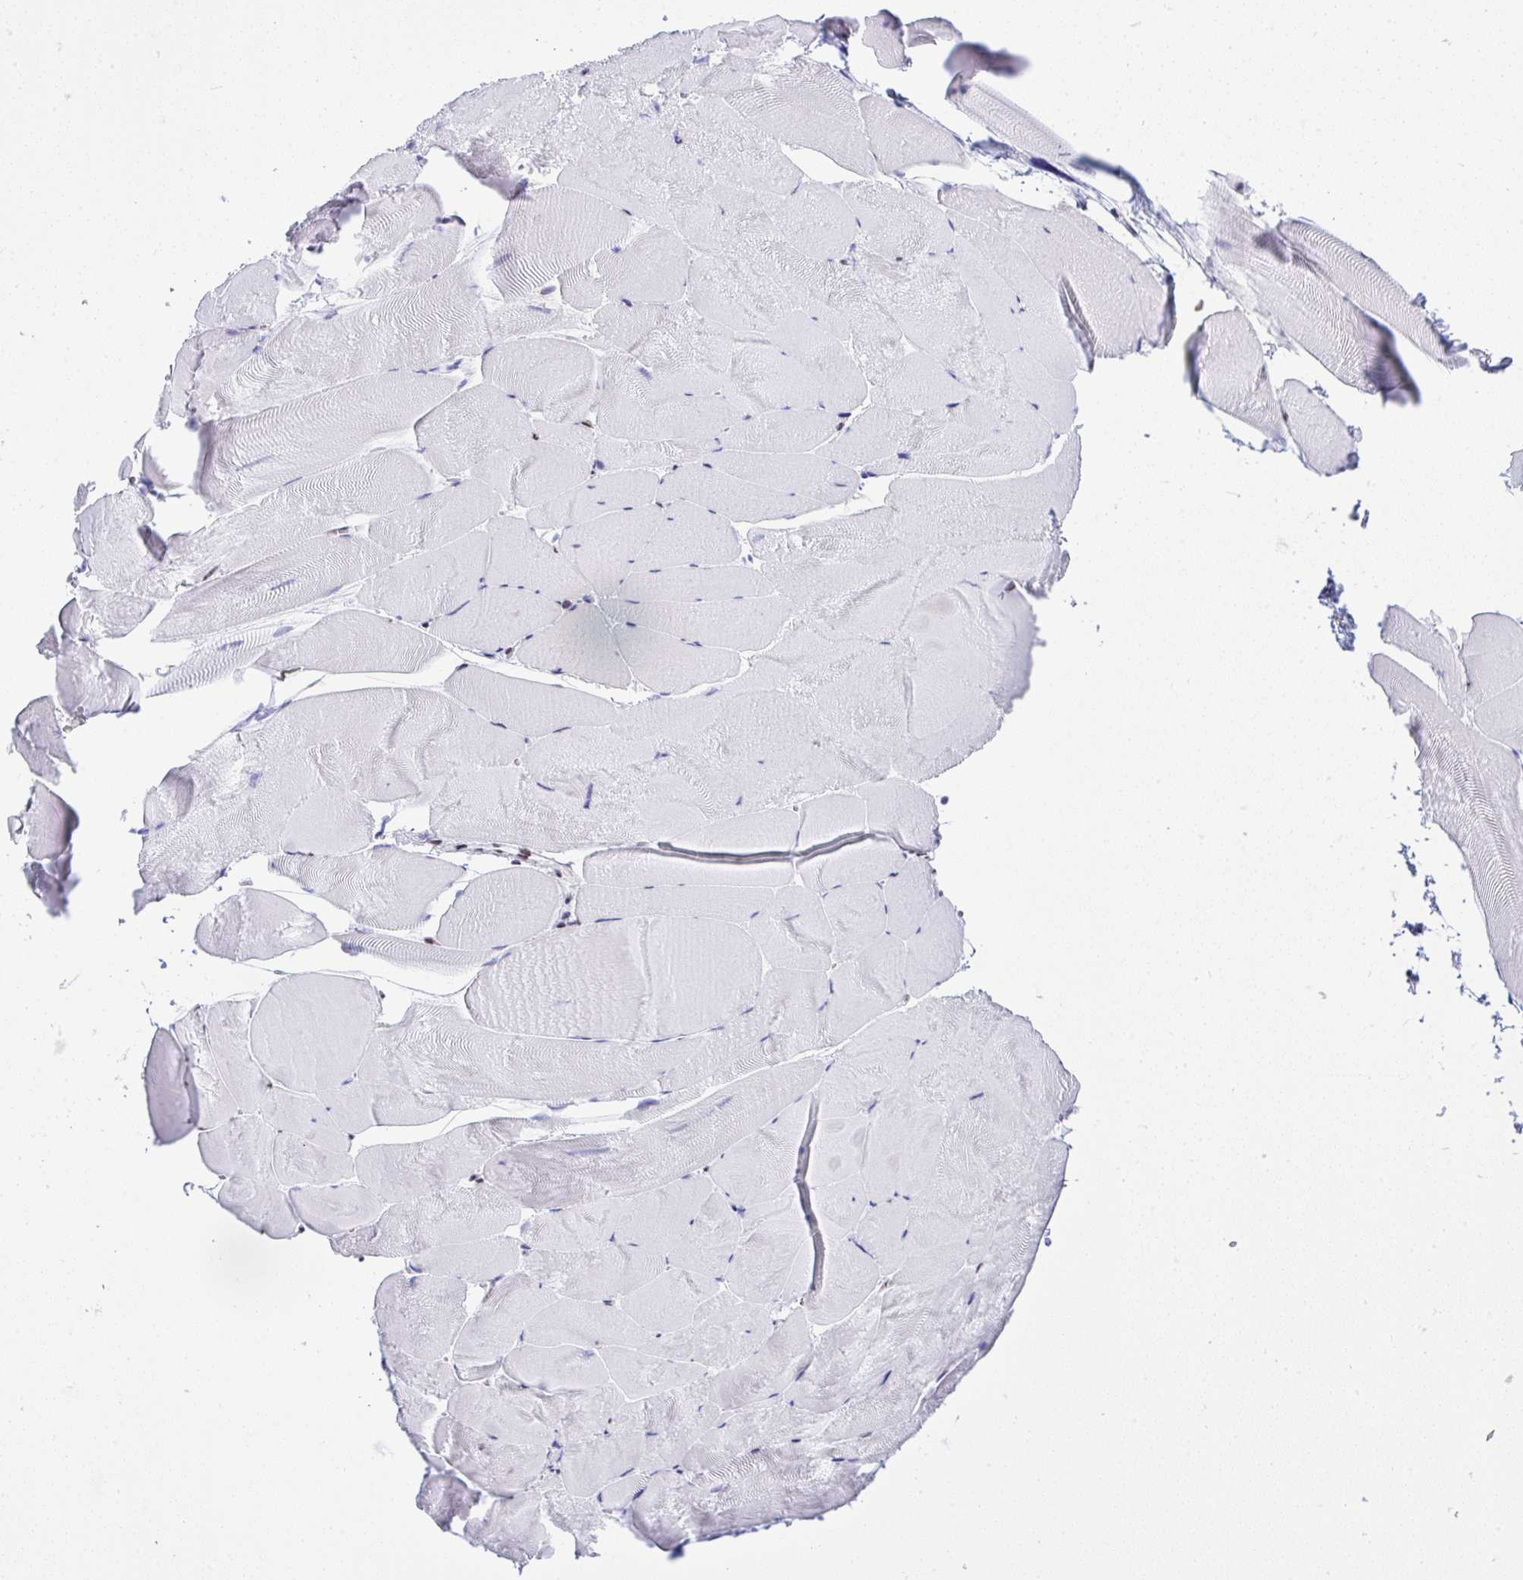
{"staining": {"intensity": "moderate", "quantity": "25%-75%", "location": "nuclear"}, "tissue": "skeletal muscle", "cell_type": "Myocytes", "image_type": "normal", "snomed": [{"axis": "morphology", "description": "Normal tissue, NOS"}, {"axis": "topography", "description": "Skeletal muscle"}], "caption": "Normal skeletal muscle displays moderate nuclear expression in approximately 25%-75% of myocytes, visualized by immunohistochemistry.", "gene": "DDX52", "patient": {"sex": "female", "age": 64}}